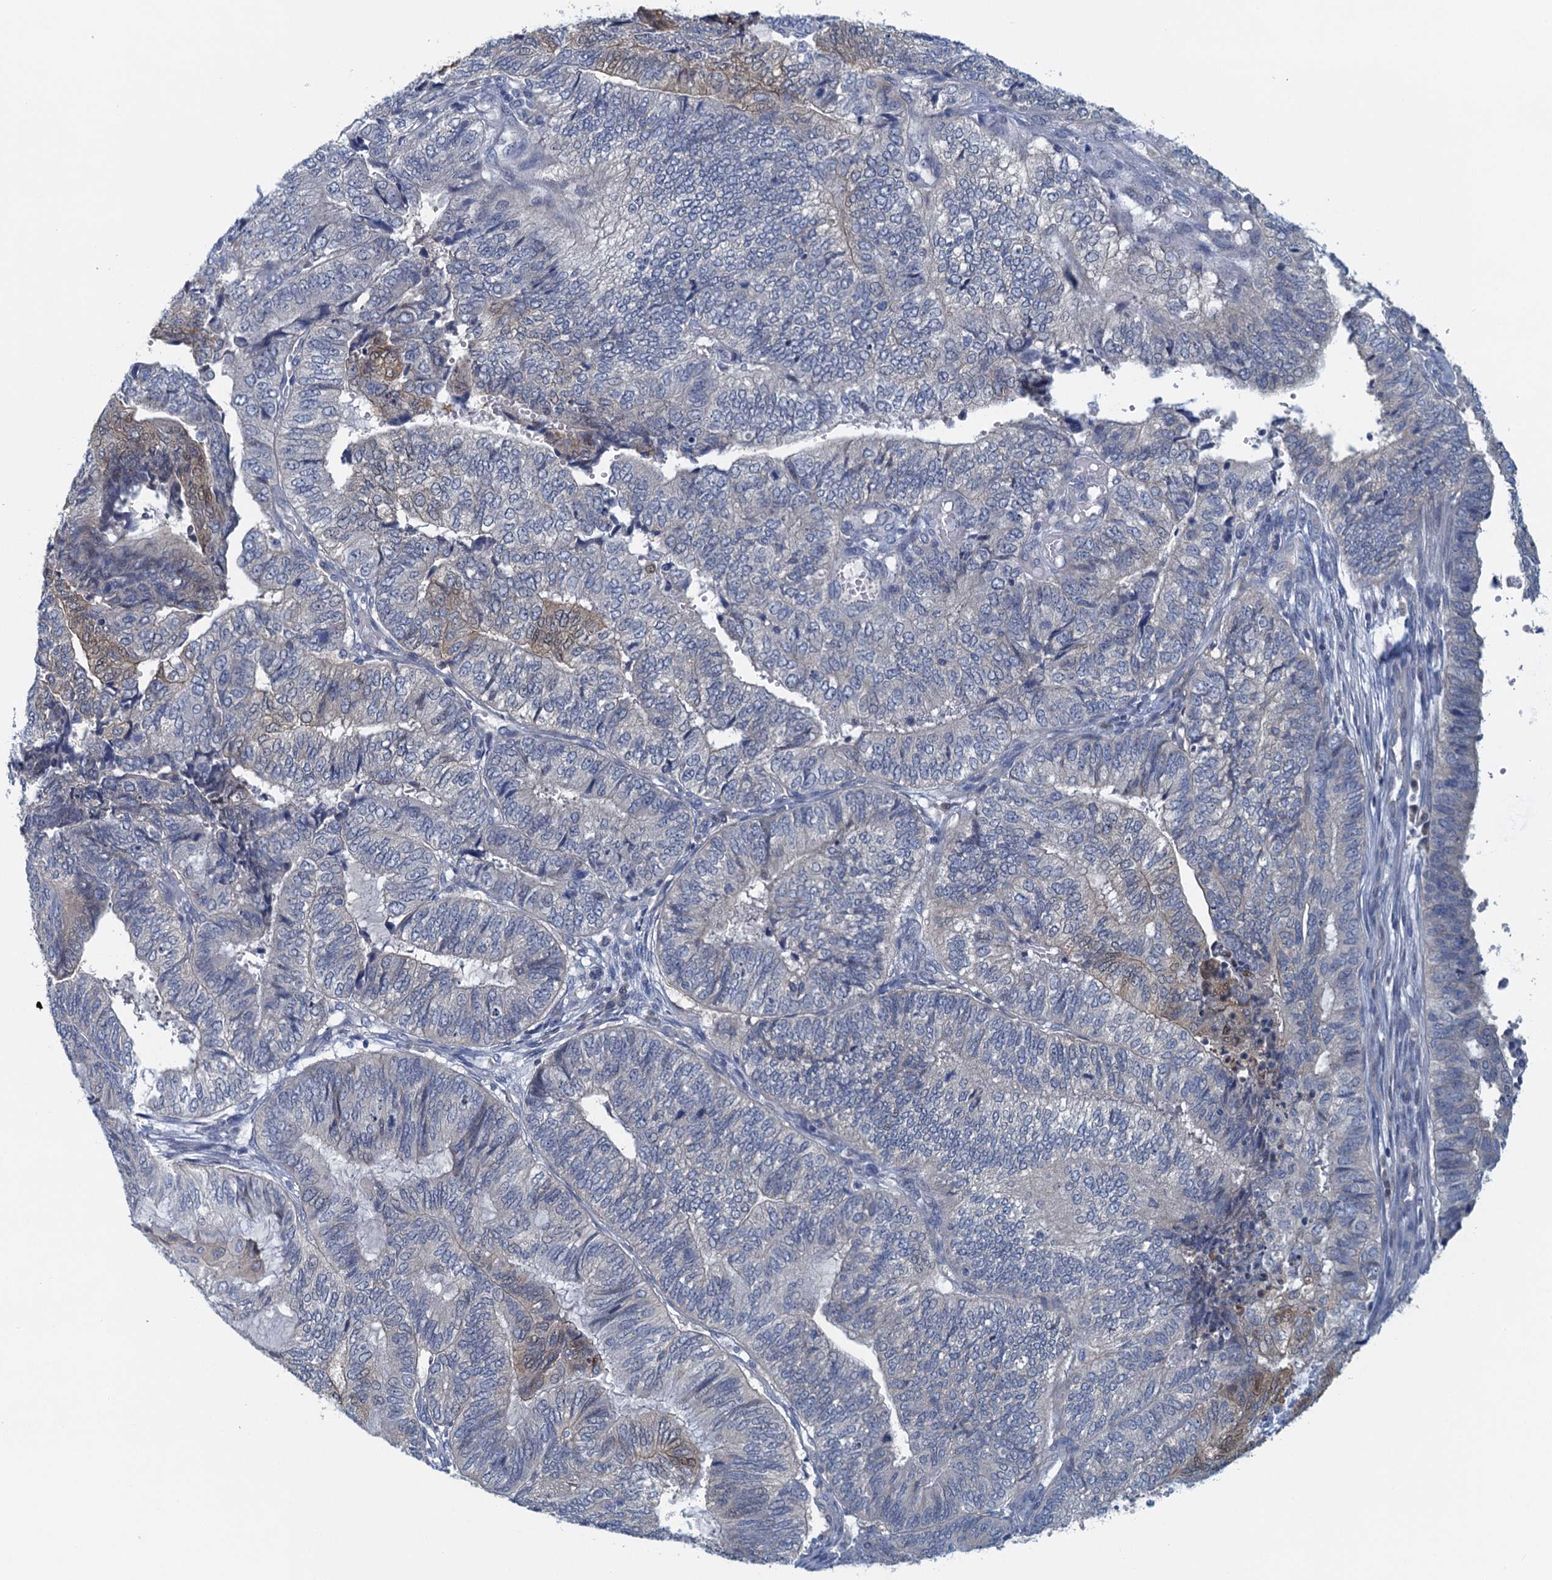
{"staining": {"intensity": "weak", "quantity": "<25%", "location": "cytoplasmic/membranous"}, "tissue": "endometrial cancer", "cell_type": "Tumor cells", "image_type": "cancer", "snomed": [{"axis": "morphology", "description": "Adenocarcinoma, NOS"}, {"axis": "topography", "description": "Uterus"}, {"axis": "topography", "description": "Endometrium"}], "caption": "Immunohistochemistry (IHC) photomicrograph of endometrial cancer (adenocarcinoma) stained for a protein (brown), which shows no positivity in tumor cells. (Brightfield microscopy of DAB immunohistochemistry at high magnification).", "gene": "NCKAP1L", "patient": {"sex": "female", "age": 70}}